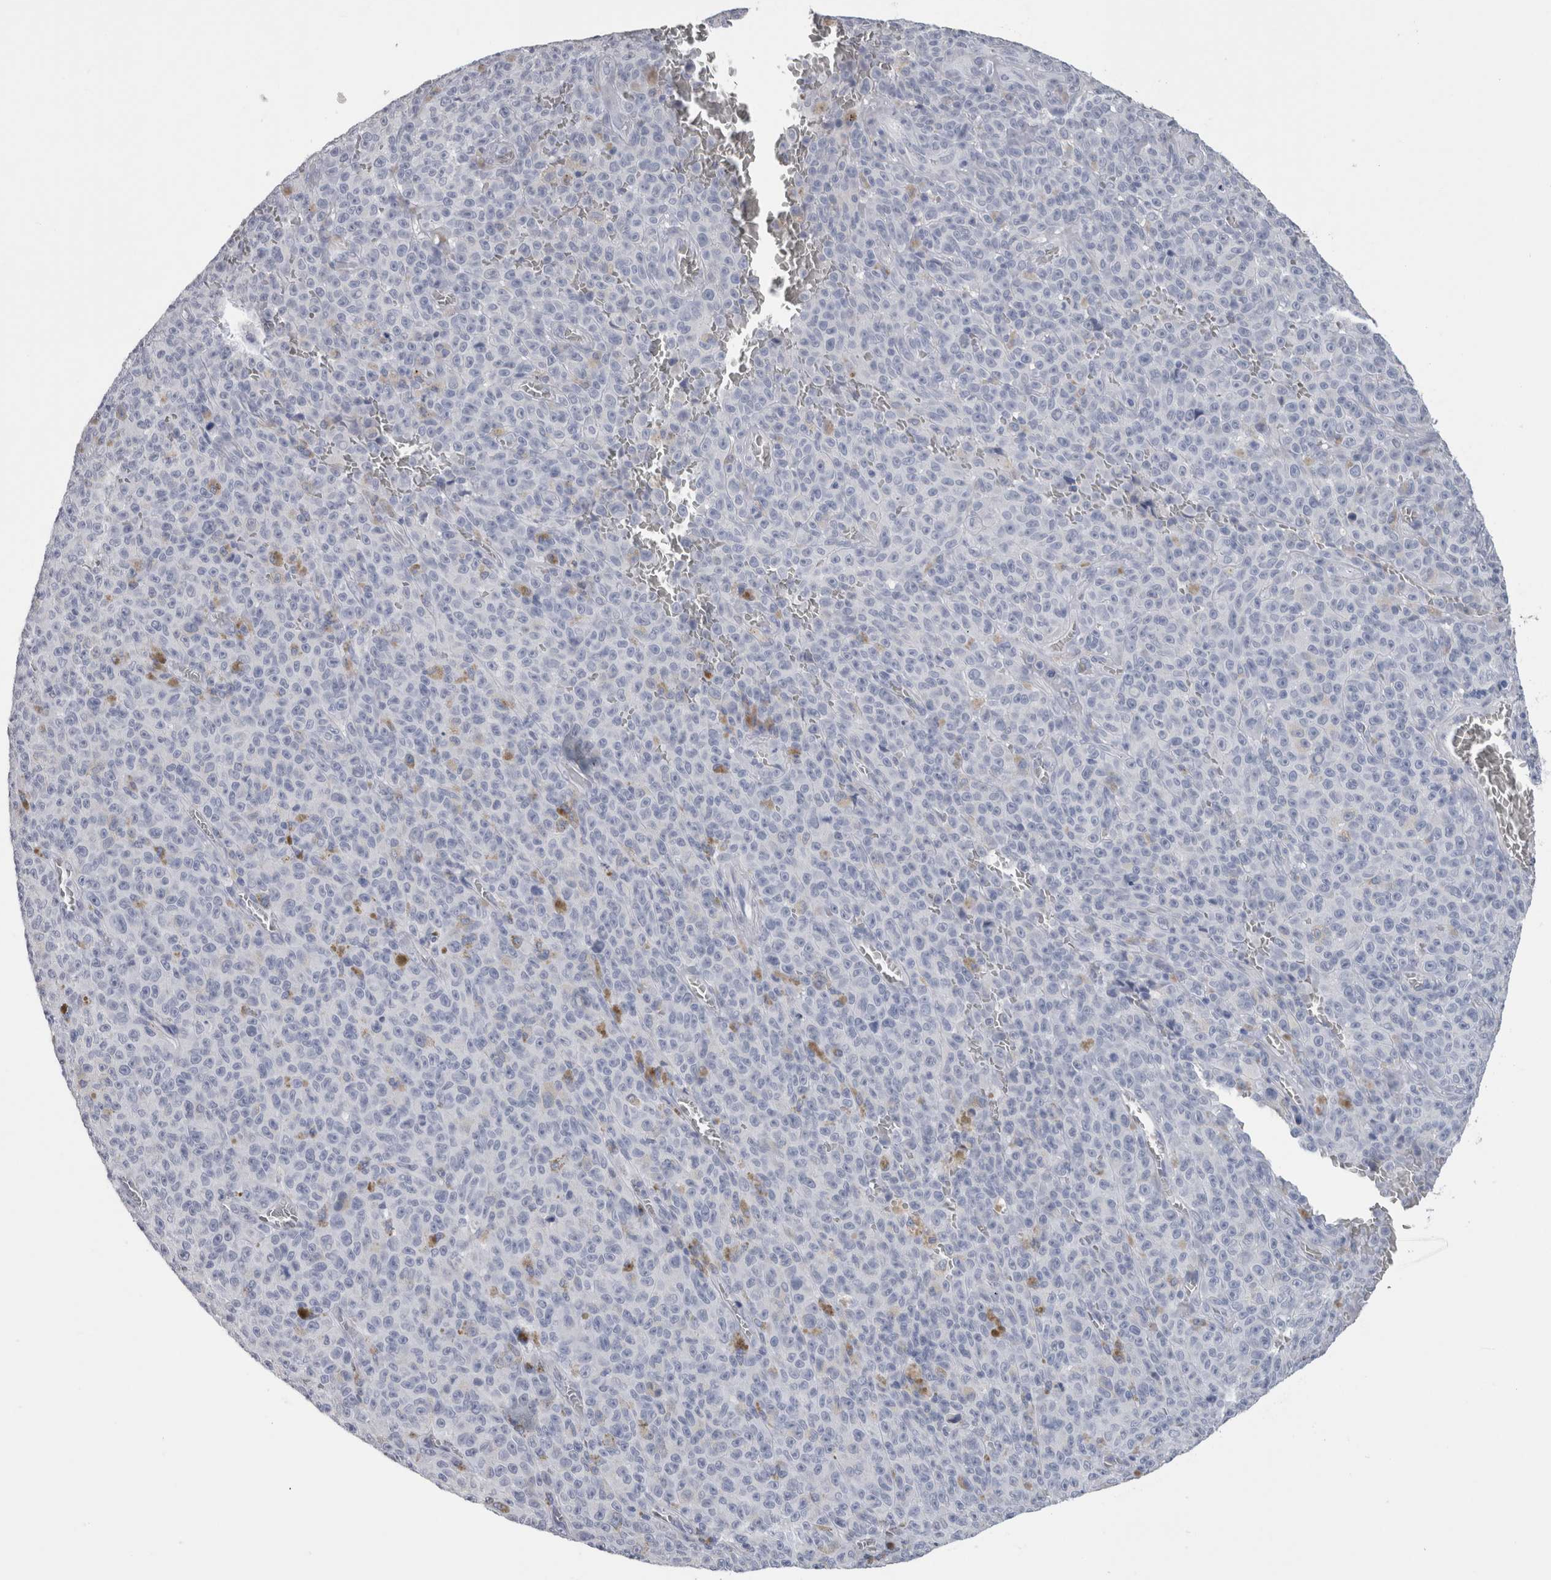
{"staining": {"intensity": "negative", "quantity": "none", "location": "none"}, "tissue": "melanoma", "cell_type": "Tumor cells", "image_type": "cancer", "snomed": [{"axis": "morphology", "description": "Malignant melanoma, NOS"}, {"axis": "topography", "description": "Skin"}], "caption": "The immunohistochemistry histopathology image has no significant staining in tumor cells of malignant melanoma tissue.", "gene": "CA8", "patient": {"sex": "female", "age": 82}}